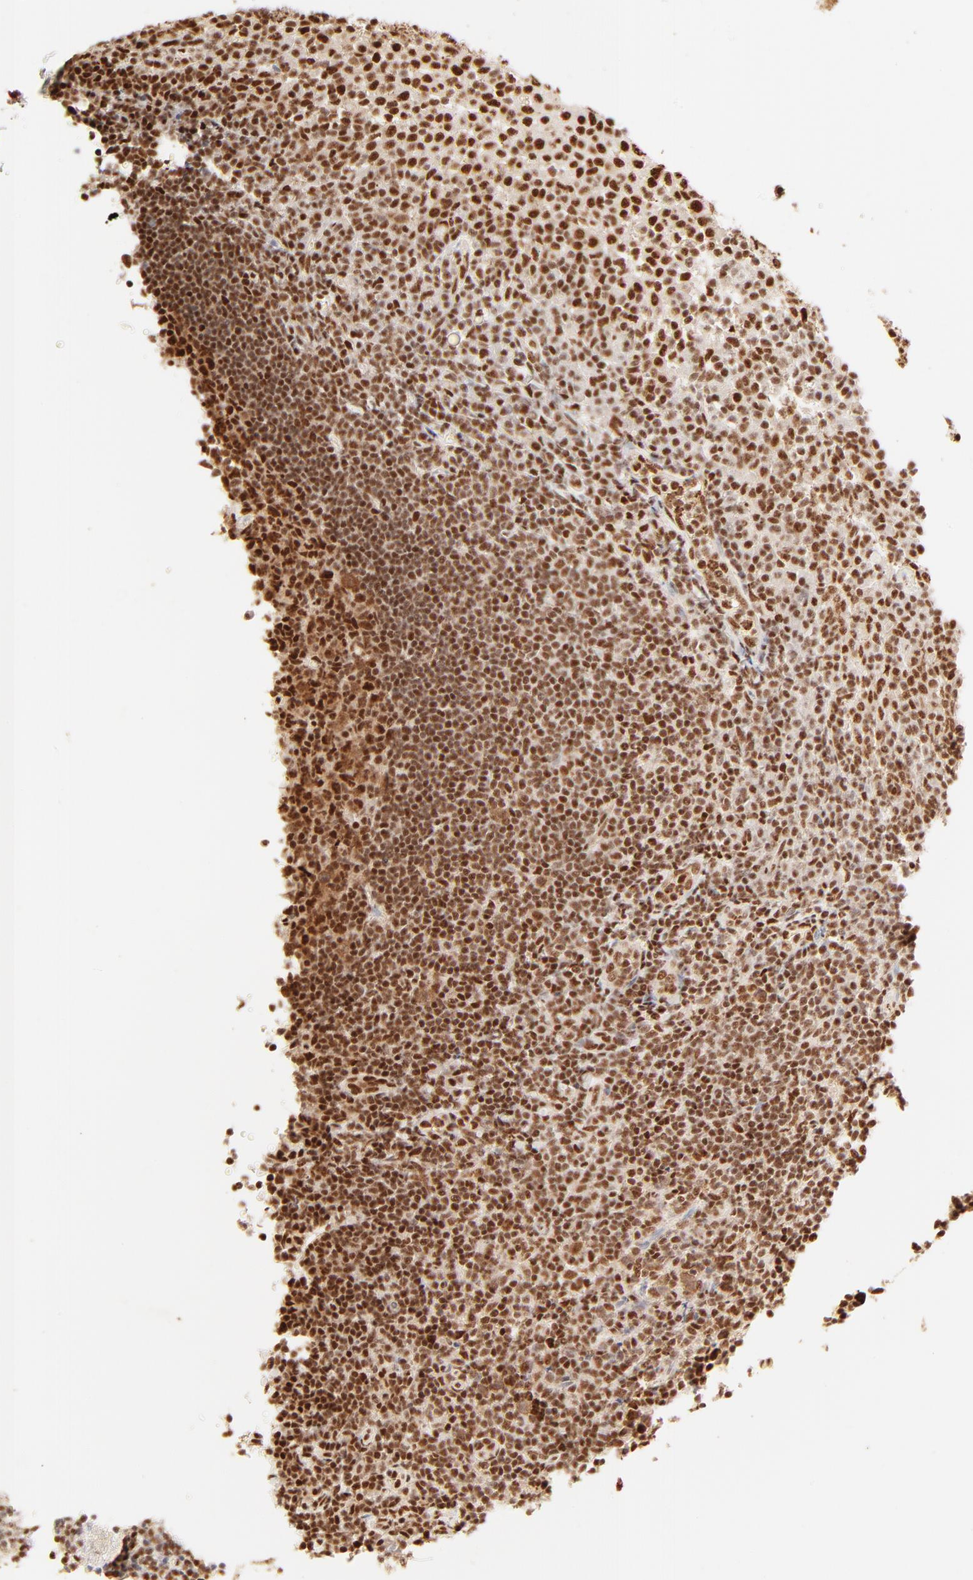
{"staining": {"intensity": "strong", "quantity": ">75%", "location": "cytoplasmic/membranous,nuclear"}, "tissue": "tonsil", "cell_type": "Germinal center cells", "image_type": "normal", "snomed": [{"axis": "morphology", "description": "Normal tissue, NOS"}, {"axis": "topography", "description": "Tonsil"}], "caption": "This histopathology image reveals IHC staining of benign tonsil, with high strong cytoplasmic/membranous,nuclear expression in about >75% of germinal center cells.", "gene": "FAM50A", "patient": {"sex": "female", "age": 40}}